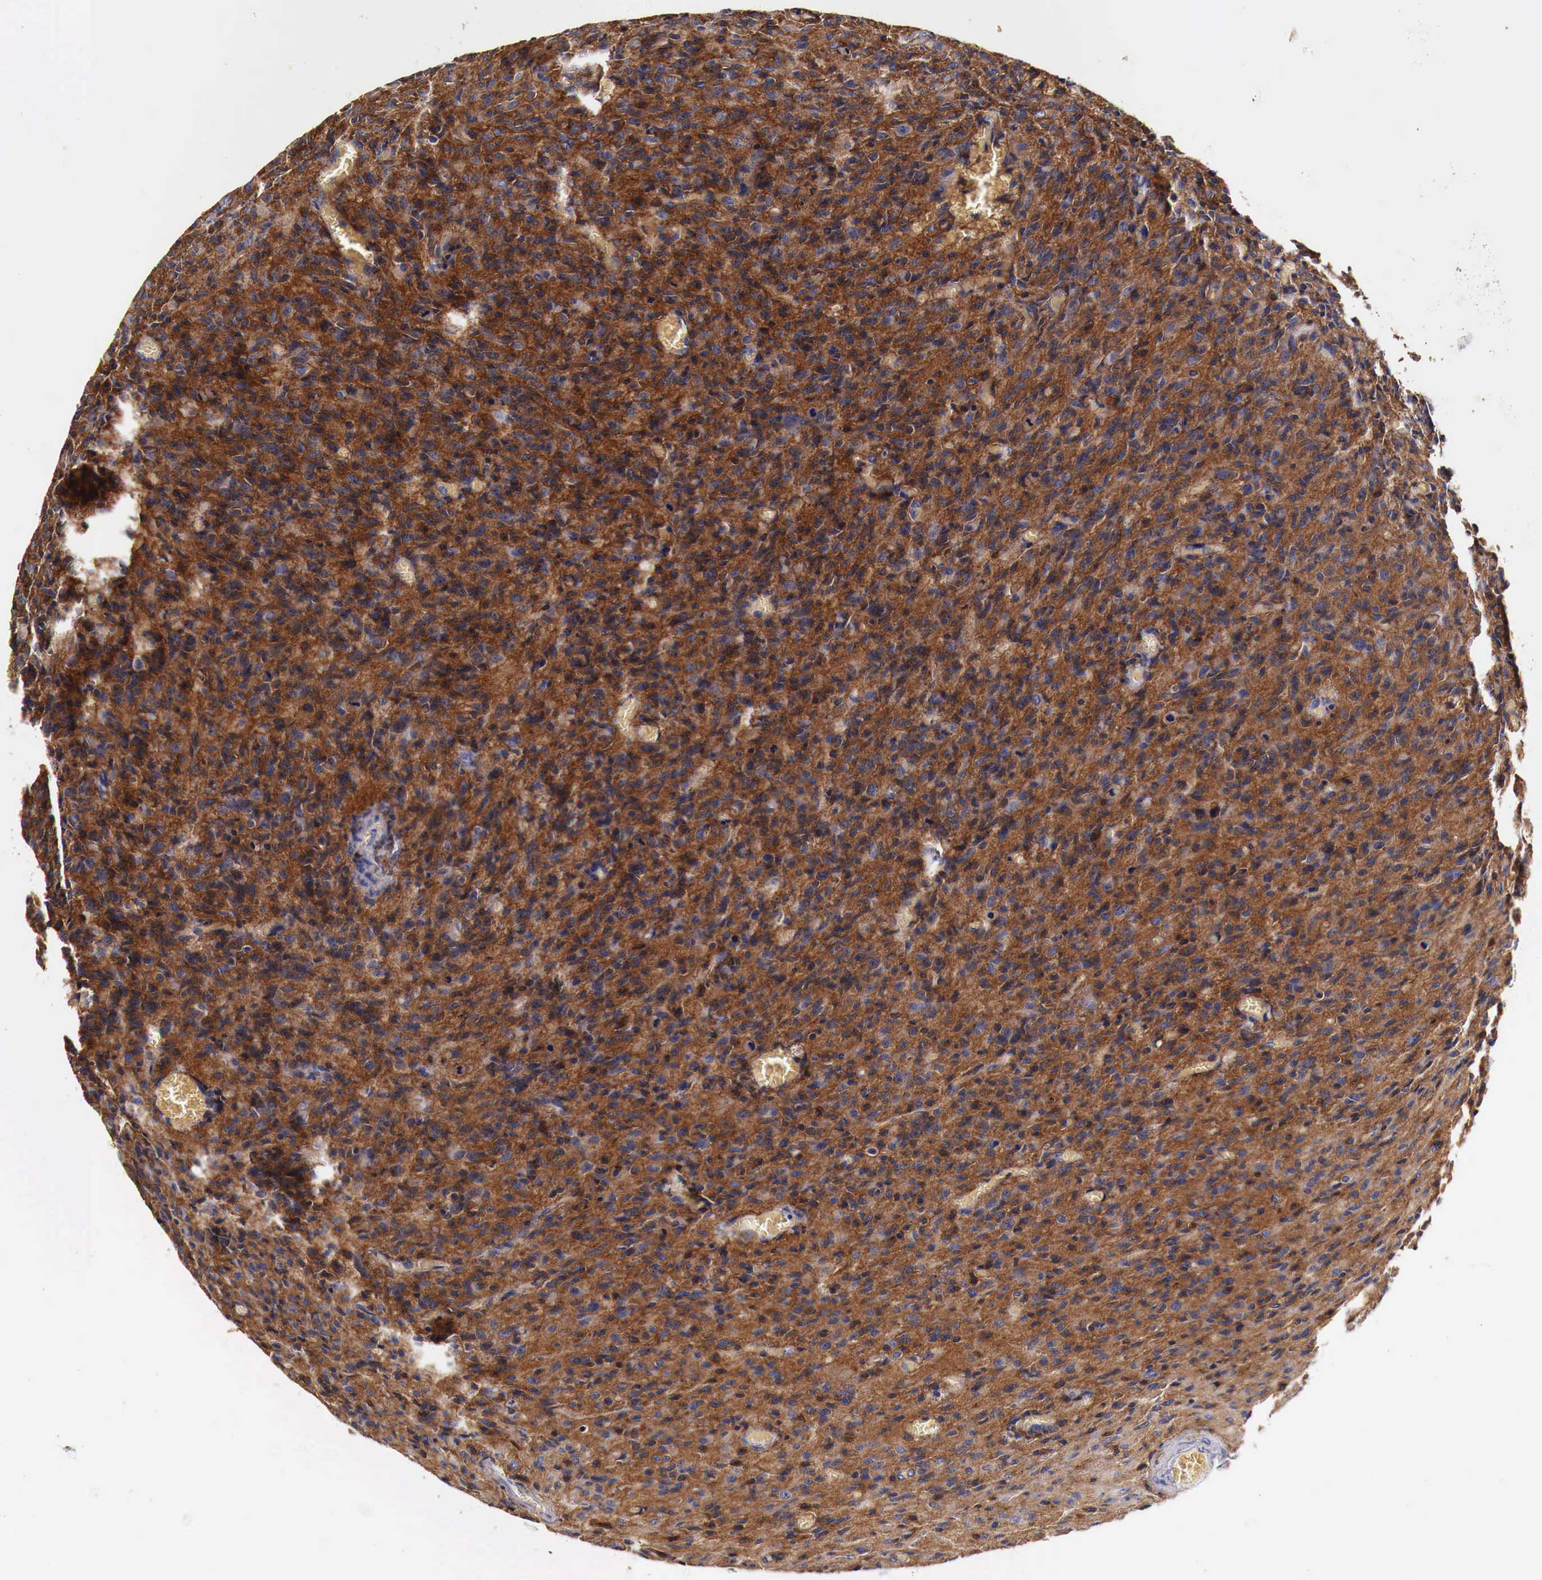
{"staining": {"intensity": "strong", "quantity": ">75%", "location": "cytoplasmic/membranous"}, "tissue": "glioma", "cell_type": "Tumor cells", "image_type": "cancer", "snomed": [{"axis": "morphology", "description": "Glioma, malignant, High grade"}, {"axis": "topography", "description": "Brain"}], "caption": "Protein staining by immunohistochemistry (IHC) reveals strong cytoplasmic/membranous expression in approximately >75% of tumor cells in malignant glioma (high-grade).", "gene": "RP2", "patient": {"sex": "male", "age": 56}}